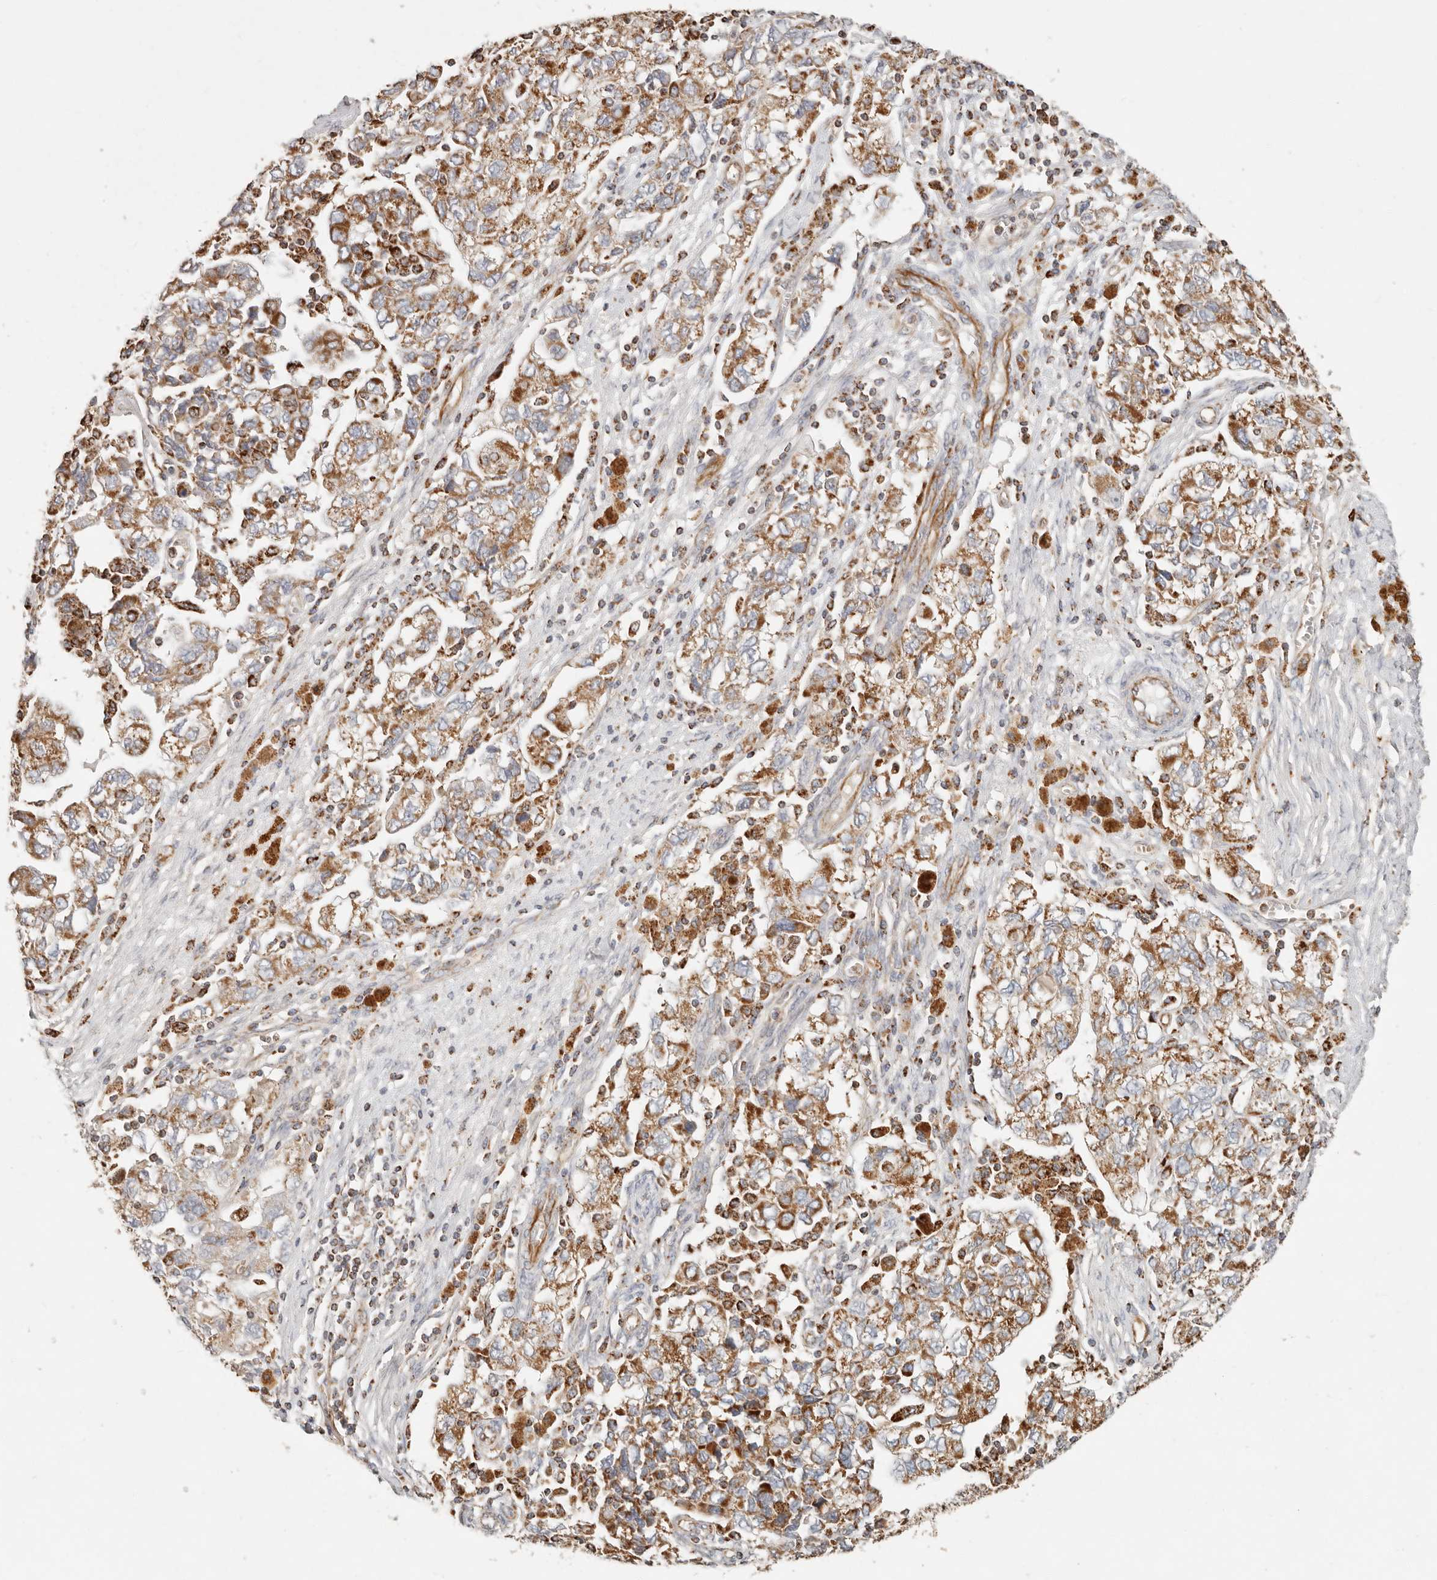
{"staining": {"intensity": "moderate", "quantity": ">75%", "location": "cytoplasmic/membranous"}, "tissue": "ovarian cancer", "cell_type": "Tumor cells", "image_type": "cancer", "snomed": [{"axis": "morphology", "description": "Carcinoma, NOS"}, {"axis": "morphology", "description": "Cystadenocarcinoma, serous, NOS"}, {"axis": "topography", "description": "Ovary"}], "caption": "This image demonstrates ovarian cancer (serous cystadenocarcinoma) stained with immunohistochemistry (IHC) to label a protein in brown. The cytoplasmic/membranous of tumor cells show moderate positivity for the protein. Nuclei are counter-stained blue.", "gene": "ARHGEF10L", "patient": {"sex": "female", "age": 69}}